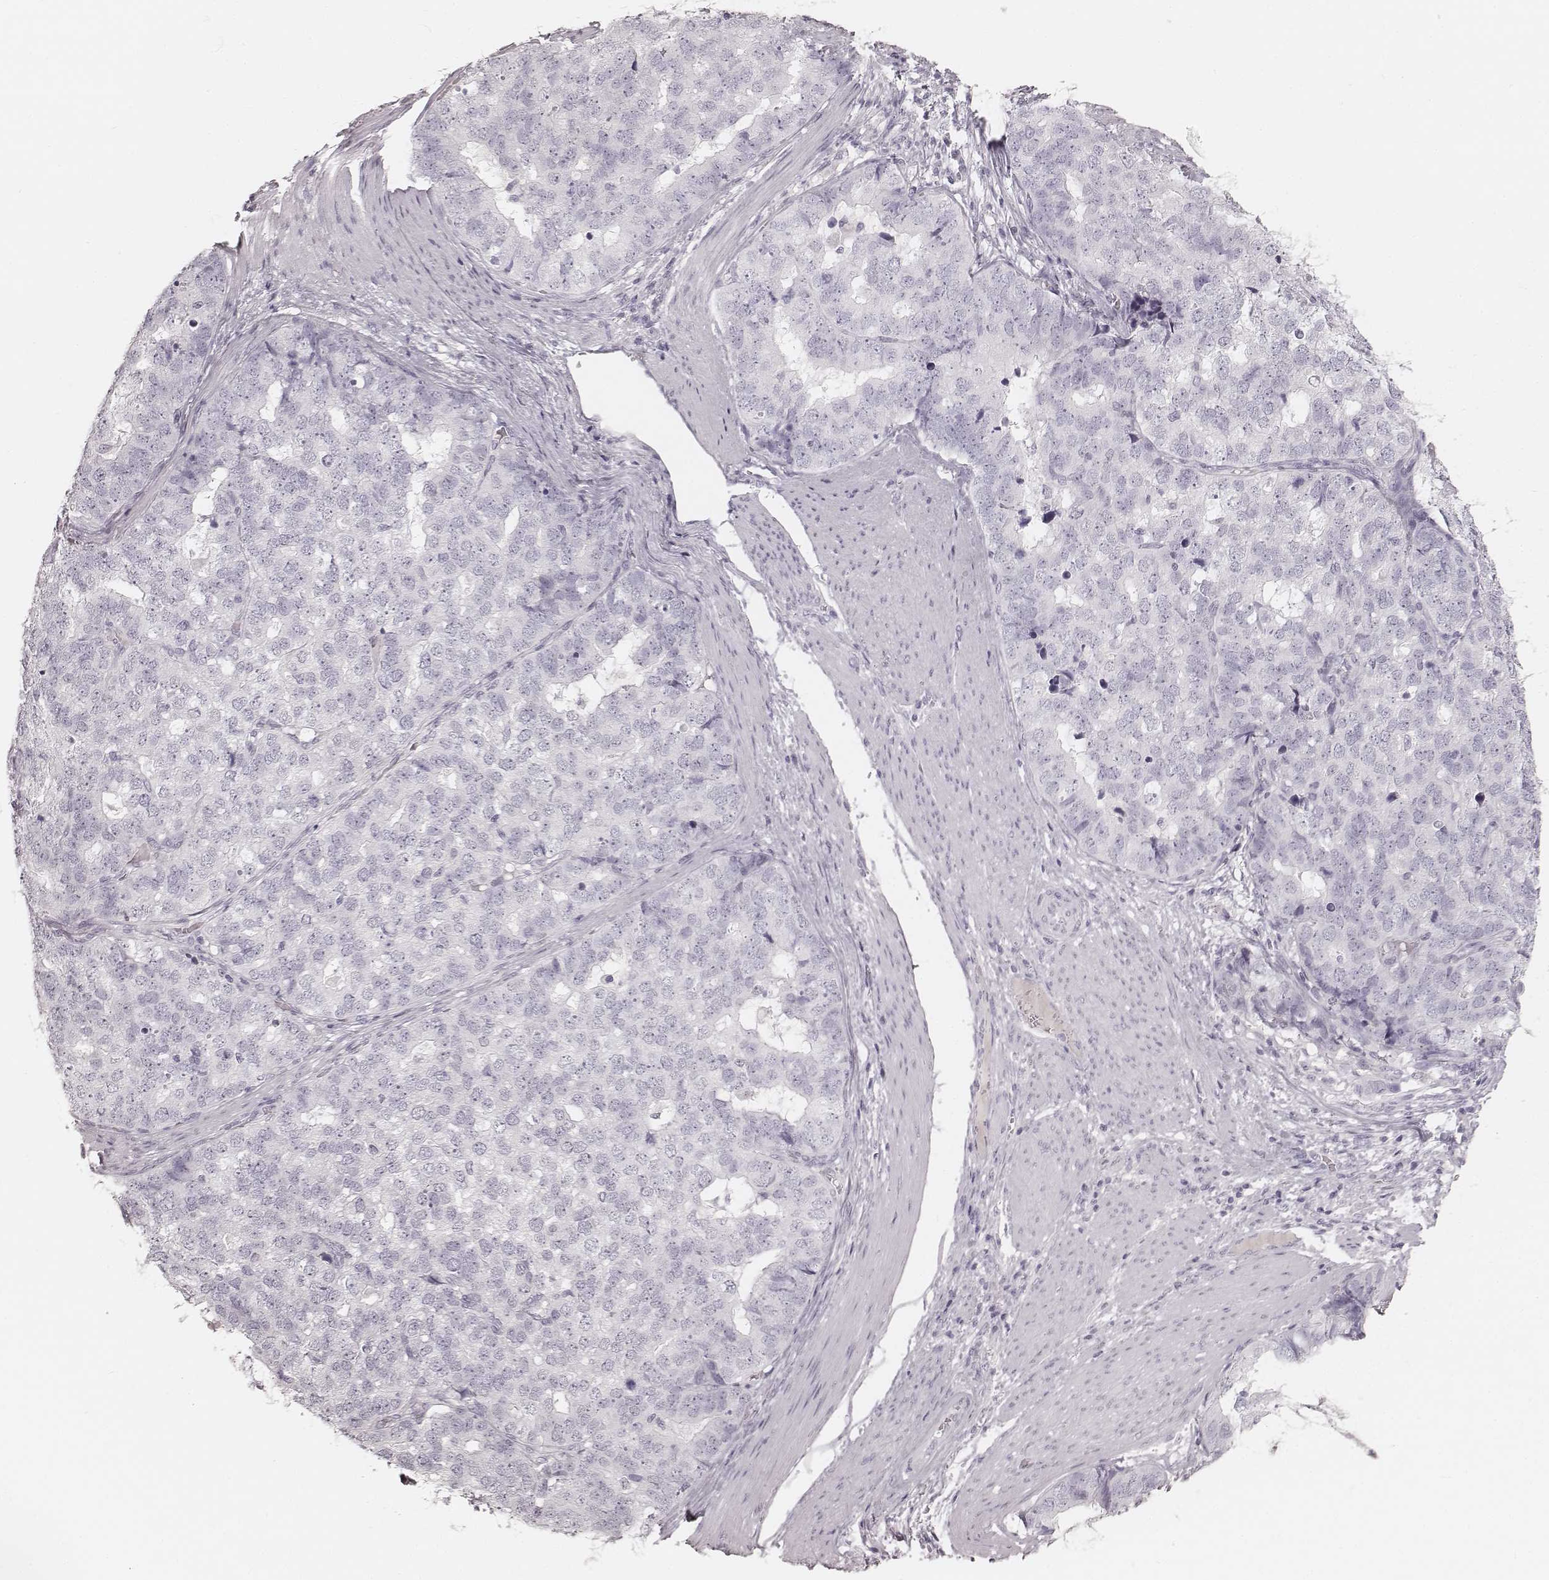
{"staining": {"intensity": "negative", "quantity": "none", "location": "none"}, "tissue": "stomach cancer", "cell_type": "Tumor cells", "image_type": "cancer", "snomed": [{"axis": "morphology", "description": "Adenocarcinoma, NOS"}, {"axis": "topography", "description": "Stomach"}], "caption": "IHC image of stomach adenocarcinoma stained for a protein (brown), which exhibits no positivity in tumor cells. (Stains: DAB (3,3'-diaminobenzidine) IHC with hematoxylin counter stain, Microscopy: brightfield microscopy at high magnification).", "gene": "KRT26", "patient": {"sex": "male", "age": 69}}